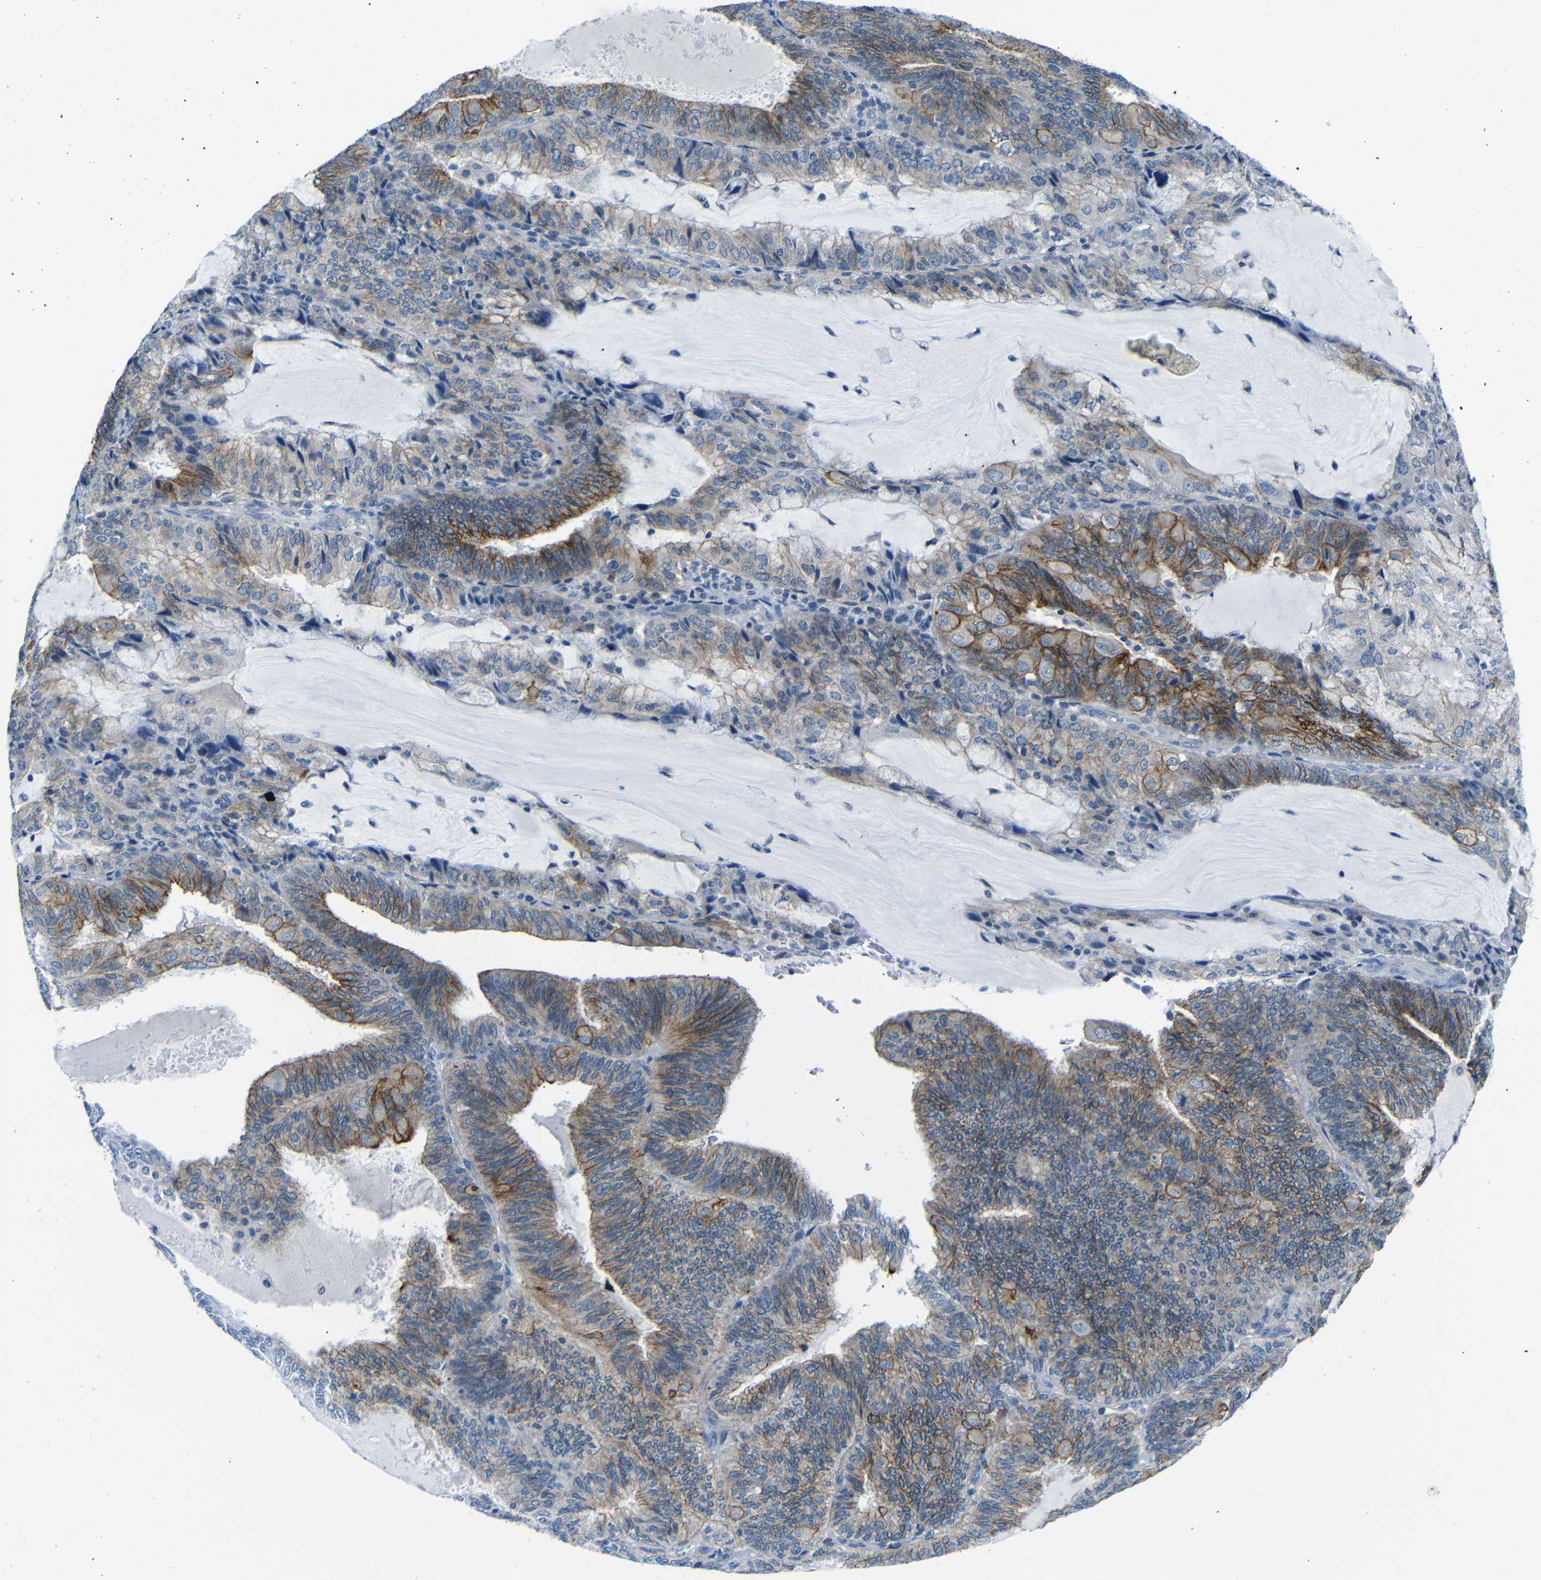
{"staining": {"intensity": "moderate", "quantity": "25%-75%", "location": "cytoplasmic/membranous"}, "tissue": "endometrial cancer", "cell_type": "Tumor cells", "image_type": "cancer", "snomed": [{"axis": "morphology", "description": "Adenocarcinoma, NOS"}, {"axis": "topography", "description": "Endometrium"}], "caption": "Human adenocarcinoma (endometrial) stained with a brown dye exhibits moderate cytoplasmic/membranous positive expression in approximately 25%-75% of tumor cells.", "gene": "ANK3", "patient": {"sex": "female", "age": 81}}